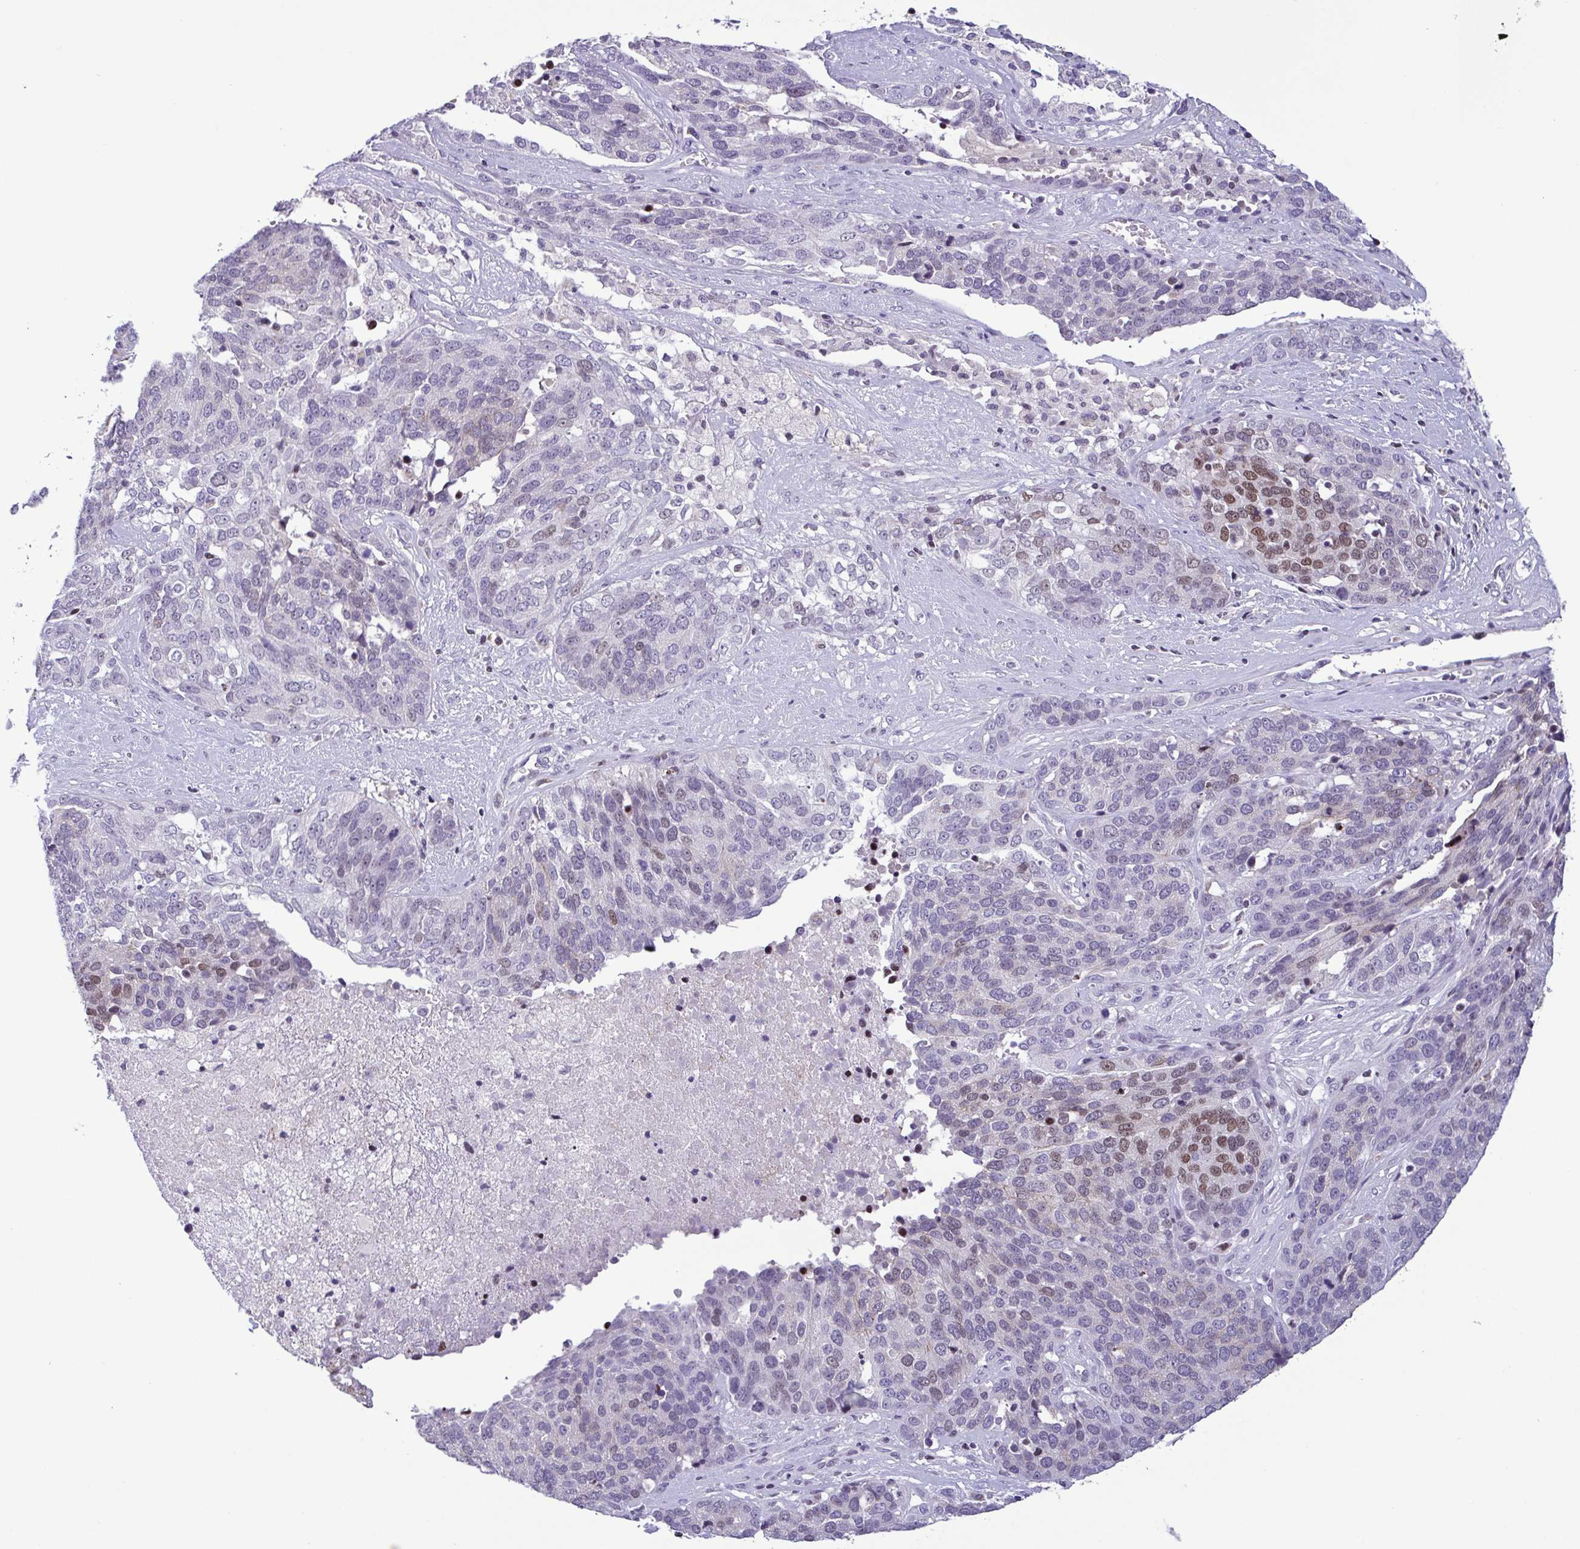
{"staining": {"intensity": "moderate", "quantity": "<25%", "location": "nuclear"}, "tissue": "ovarian cancer", "cell_type": "Tumor cells", "image_type": "cancer", "snomed": [{"axis": "morphology", "description": "Cystadenocarcinoma, serous, NOS"}, {"axis": "topography", "description": "Ovary"}], "caption": "The photomicrograph shows staining of ovarian cancer, revealing moderate nuclear protein staining (brown color) within tumor cells. The staining was performed using DAB (3,3'-diaminobenzidine) to visualize the protein expression in brown, while the nuclei were stained in blue with hematoxylin (Magnification: 20x).", "gene": "IRF1", "patient": {"sex": "female", "age": 44}}